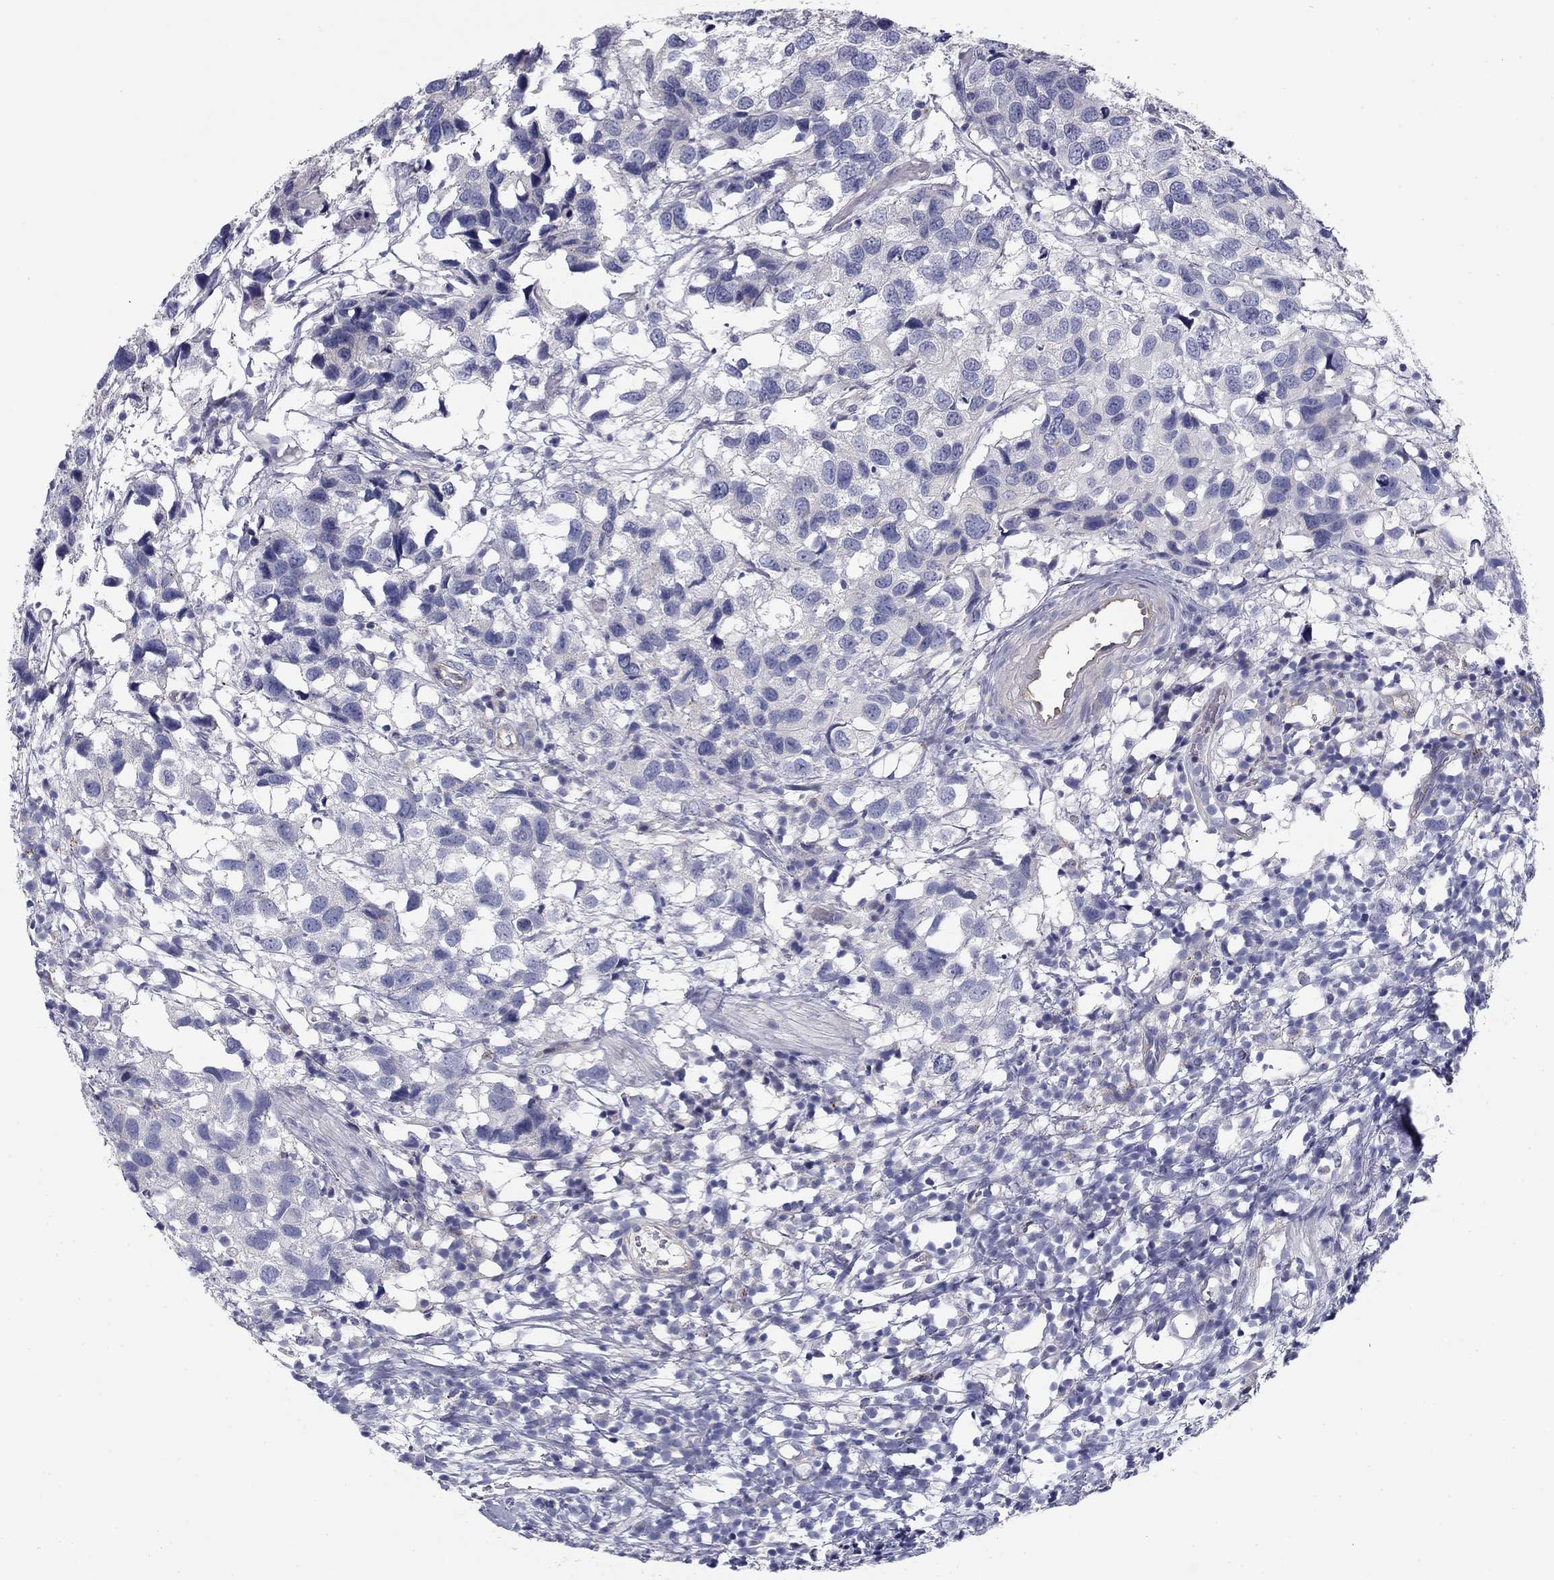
{"staining": {"intensity": "negative", "quantity": "none", "location": "none"}, "tissue": "urothelial cancer", "cell_type": "Tumor cells", "image_type": "cancer", "snomed": [{"axis": "morphology", "description": "Urothelial carcinoma, High grade"}, {"axis": "topography", "description": "Urinary bladder"}], "caption": "Immunohistochemistry (IHC) image of neoplastic tissue: urothelial cancer stained with DAB (3,3'-diaminobenzidine) demonstrates no significant protein positivity in tumor cells.", "gene": "SEPTIN3", "patient": {"sex": "male", "age": 79}}